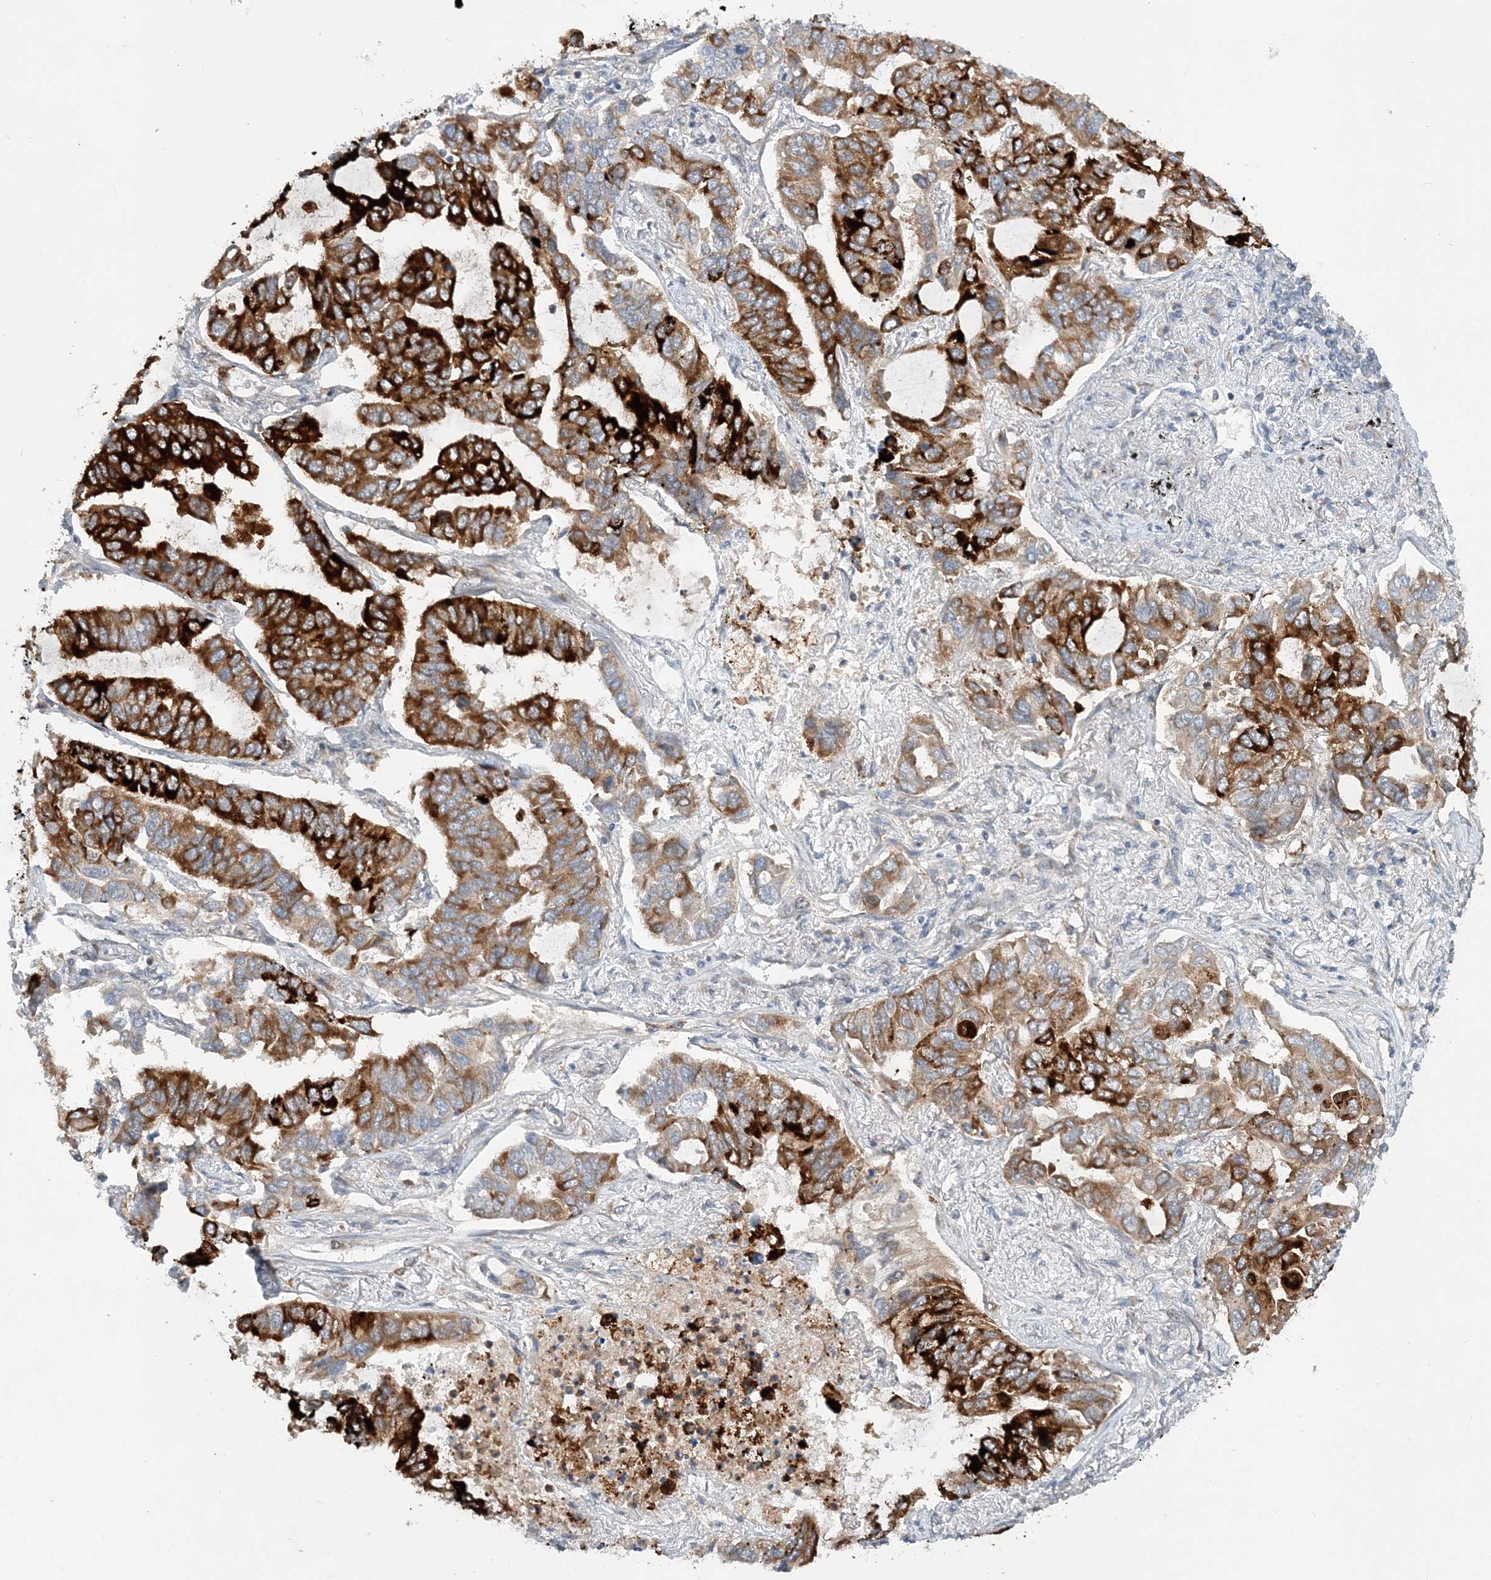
{"staining": {"intensity": "strong", "quantity": ">75%", "location": "cytoplasmic/membranous"}, "tissue": "lung cancer", "cell_type": "Tumor cells", "image_type": "cancer", "snomed": [{"axis": "morphology", "description": "Adenocarcinoma, NOS"}, {"axis": "topography", "description": "Lung"}], "caption": "A high amount of strong cytoplasmic/membranous staining is identified in about >75% of tumor cells in lung cancer (adenocarcinoma) tissue. The staining was performed using DAB (3,3'-diaminobenzidine), with brown indicating positive protein expression. Nuclei are stained blue with hematoxylin.", "gene": "LARP4B", "patient": {"sex": "male", "age": 64}}